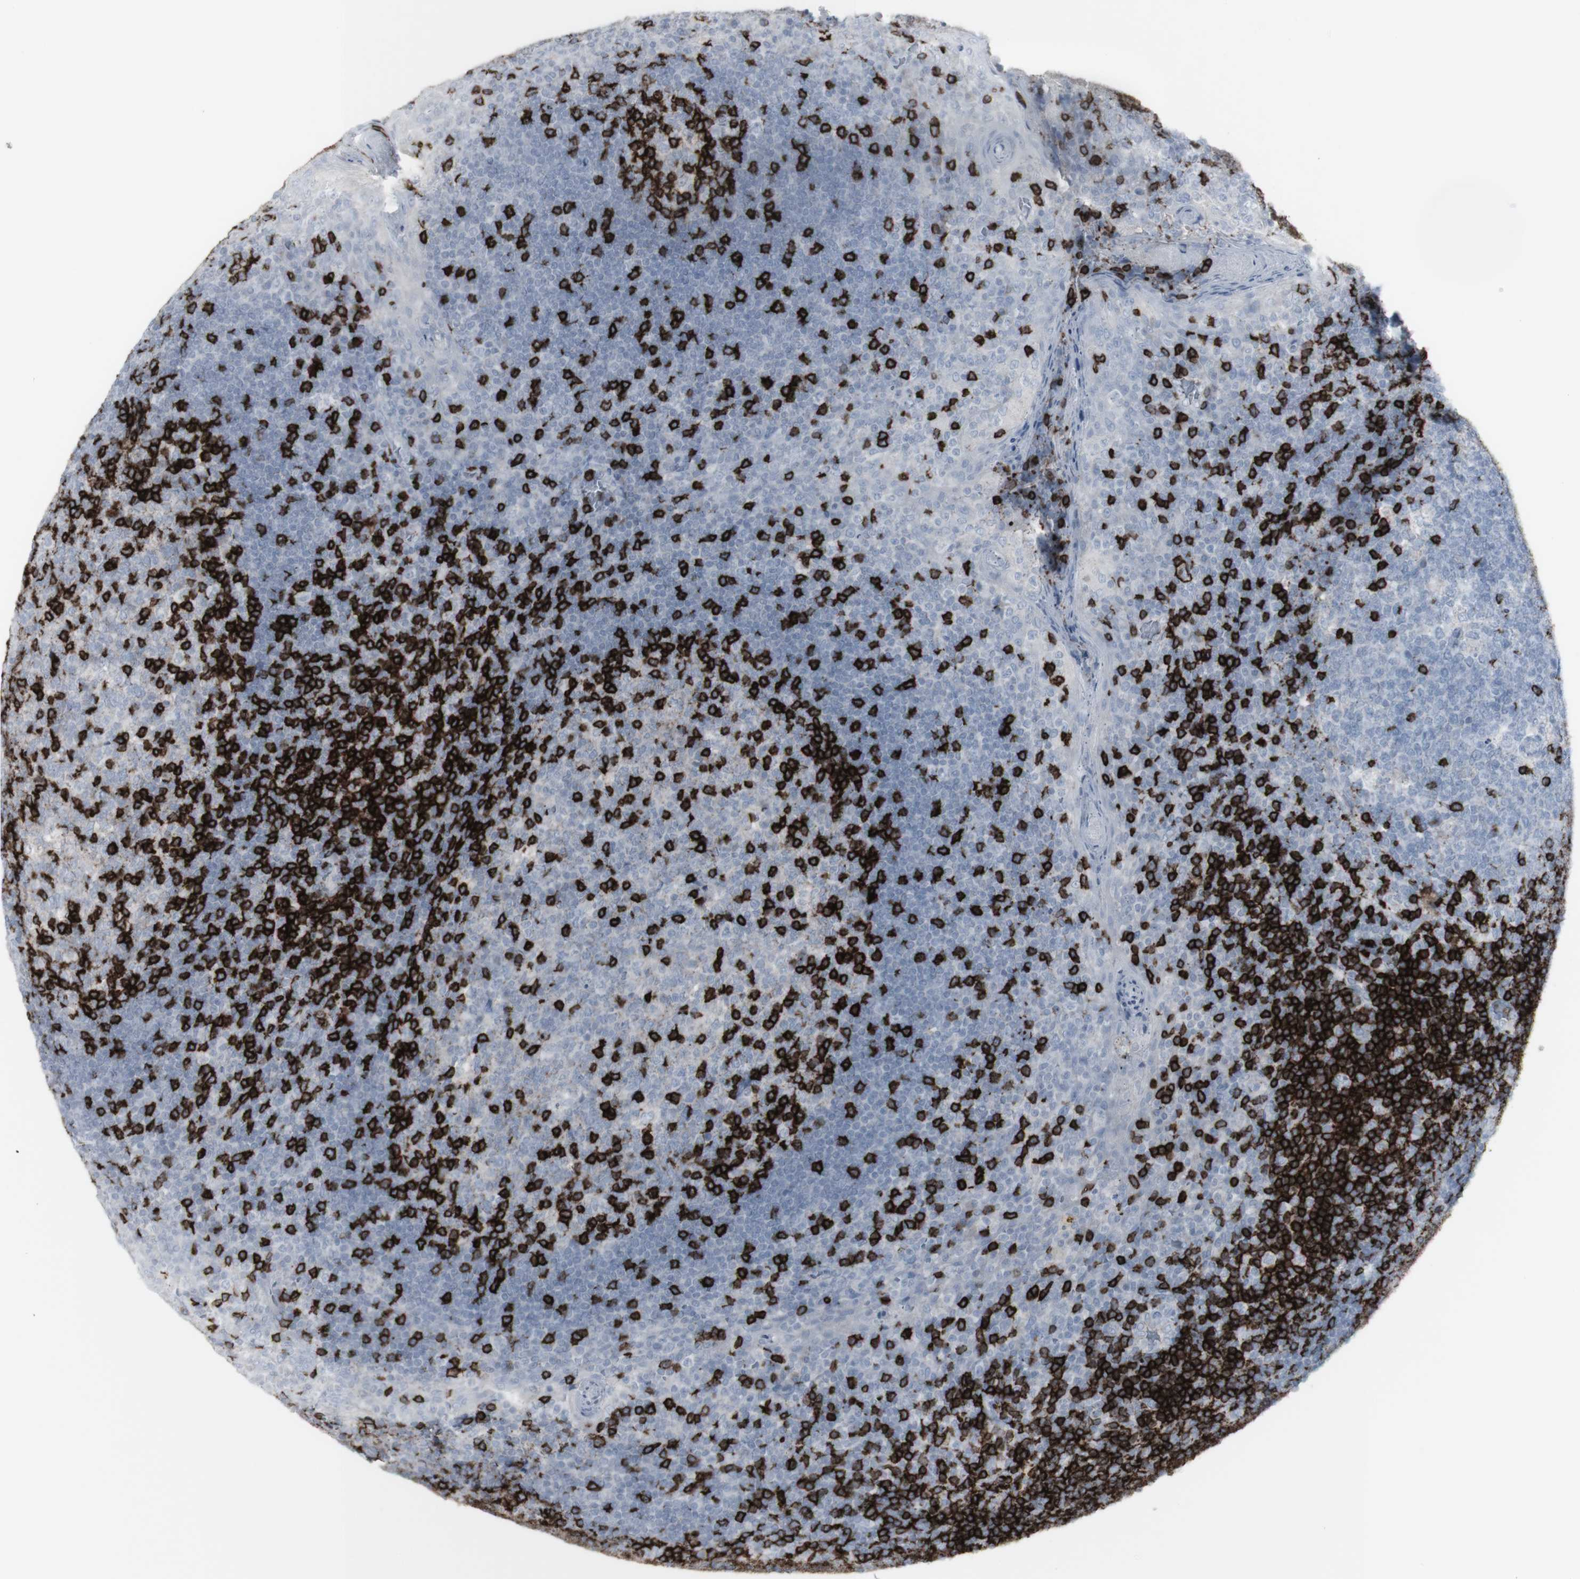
{"staining": {"intensity": "strong", "quantity": "<25%", "location": "cytoplasmic/membranous"}, "tissue": "tonsil", "cell_type": "Germinal center cells", "image_type": "normal", "snomed": [{"axis": "morphology", "description": "Normal tissue, NOS"}, {"axis": "topography", "description": "Tonsil"}], "caption": "A medium amount of strong cytoplasmic/membranous expression is identified in approximately <25% of germinal center cells in benign tonsil.", "gene": "CD247", "patient": {"sex": "male", "age": 17}}